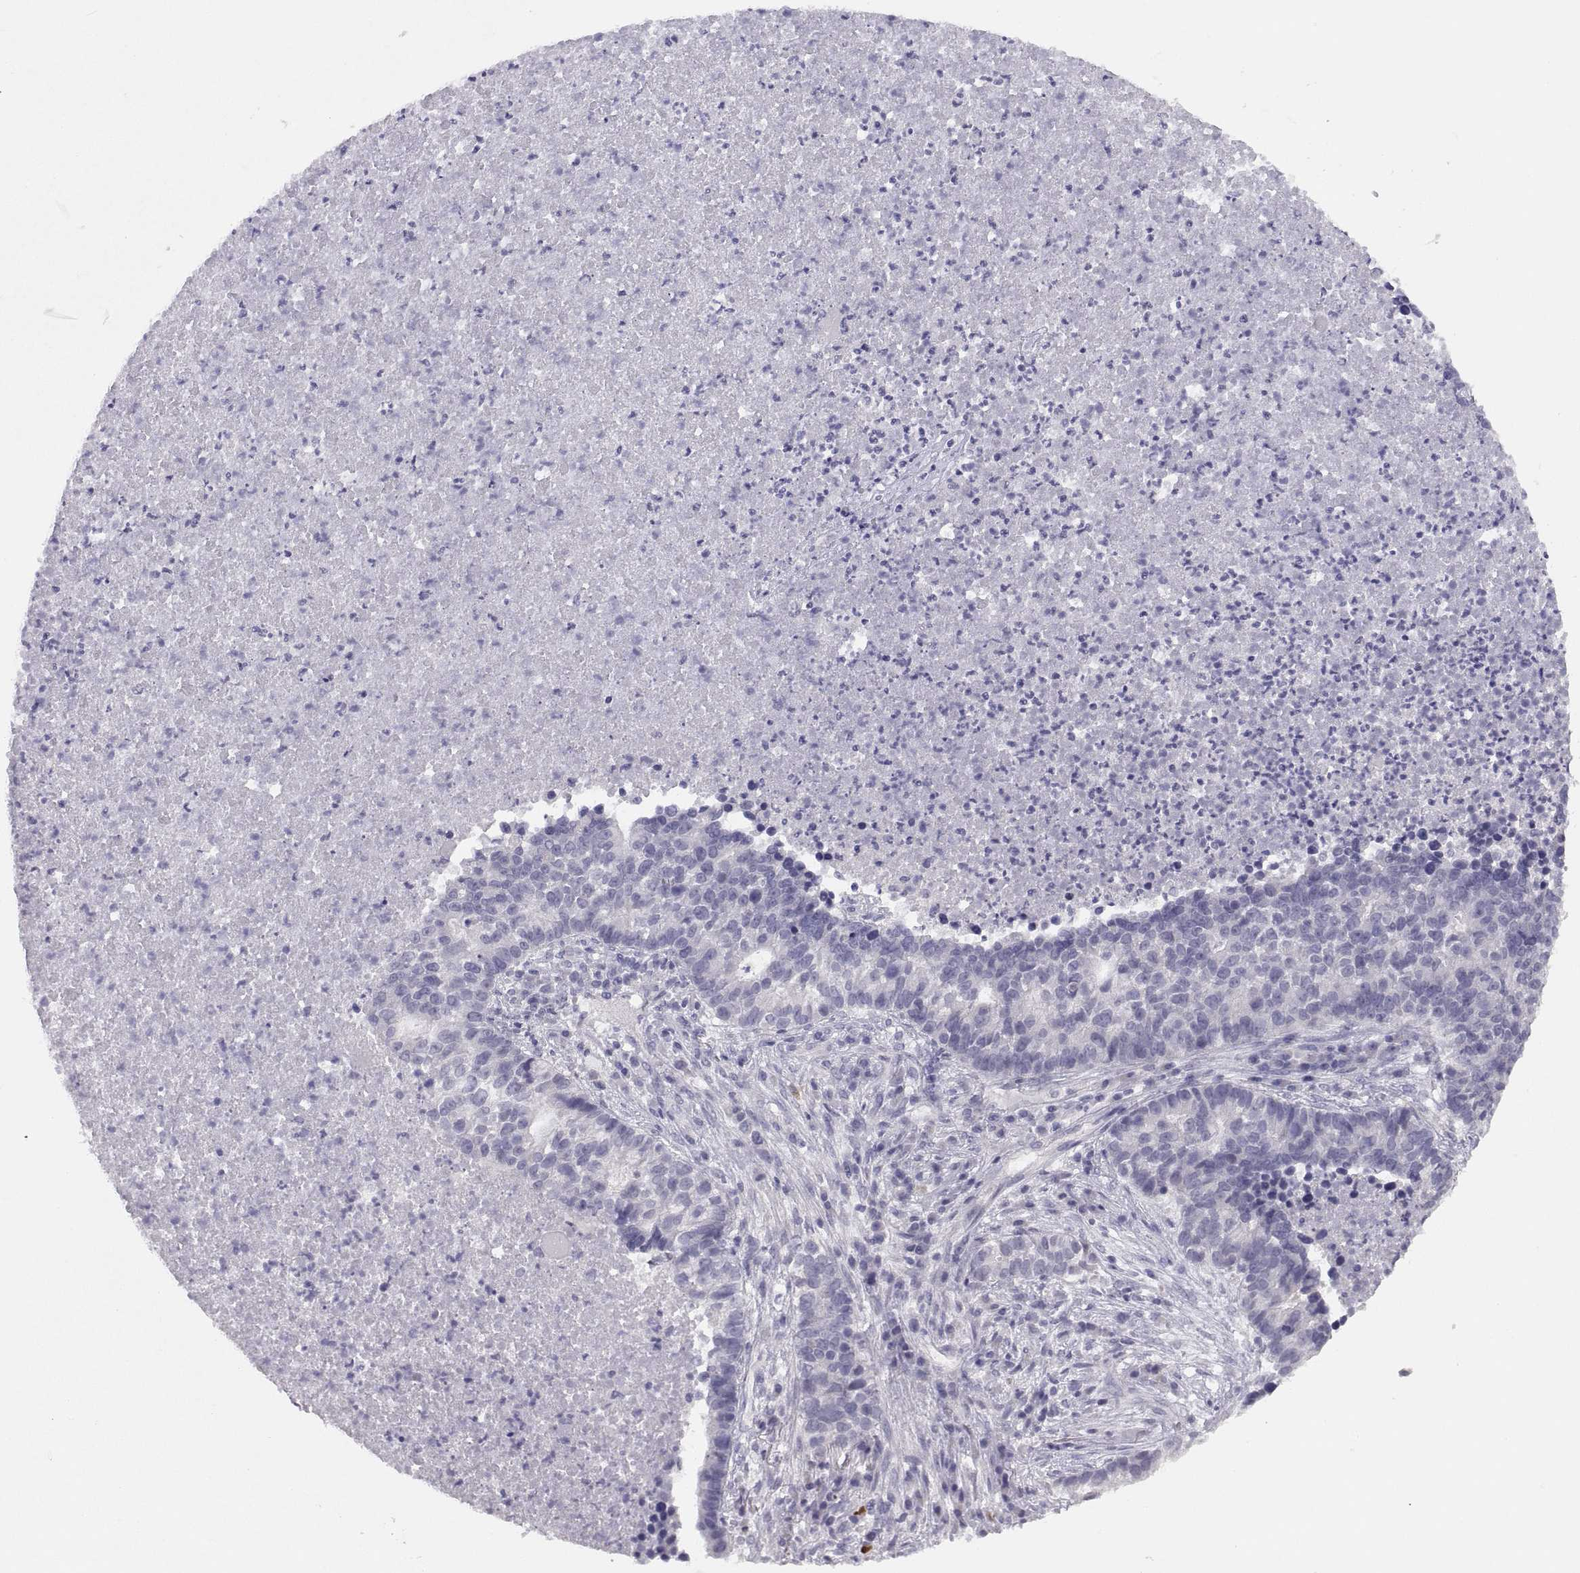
{"staining": {"intensity": "negative", "quantity": "none", "location": "none"}, "tissue": "lung cancer", "cell_type": "Tumor cells", "image_type": "cancer", "snomed": [{"axis": "morphology", "description": "Adenocarcinoma, NOS"}, {"axis": "topography", "description": "Lung"}], "caption": "DAB immunohistochemical staining of human lung cancer displays no significant positivity in tumor cells.", "gene": "STRC", "patient": {"sex": "male", "age": 57}}